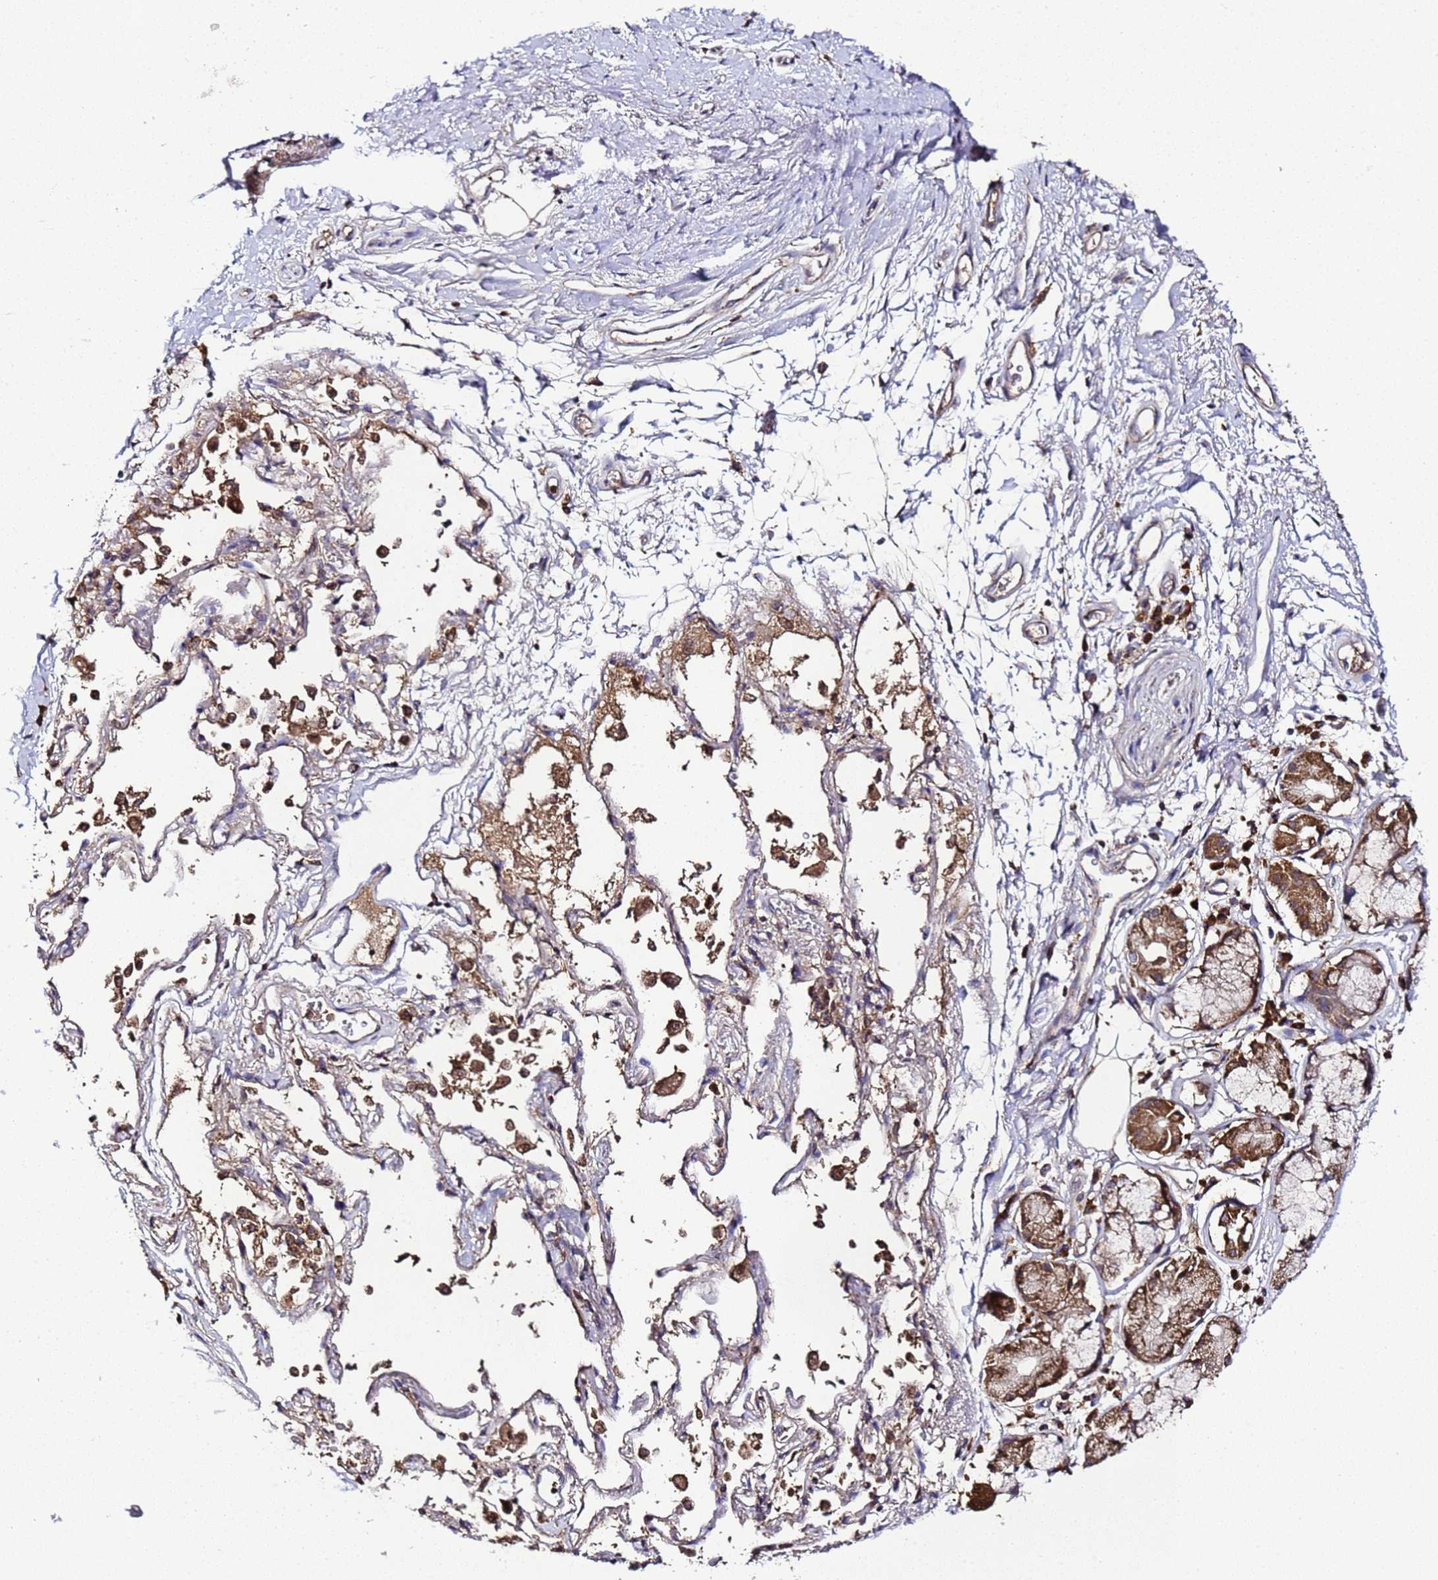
{"staining": {"intensity": "moderate", "quantity": "<25%", "location": "cytoplasmic/membranous"}, "tissue": "adipose tissue", "cell_type": "Adipocytes", "image_type": "normal", "snomed": [{"axis": "morphology", "description": "Normal tissue, NOS"}, {"axis": "topography", "description": "Cartilage tissue"}], "caption": "Adipose tissue stained for a protein (brown) demonstrates moderate cytoplasmic/membranous positive expression in approximately <25% of adipocytes.", "gene": "HSPBAP1", "patient": {"sex": "male", "age": 73}}